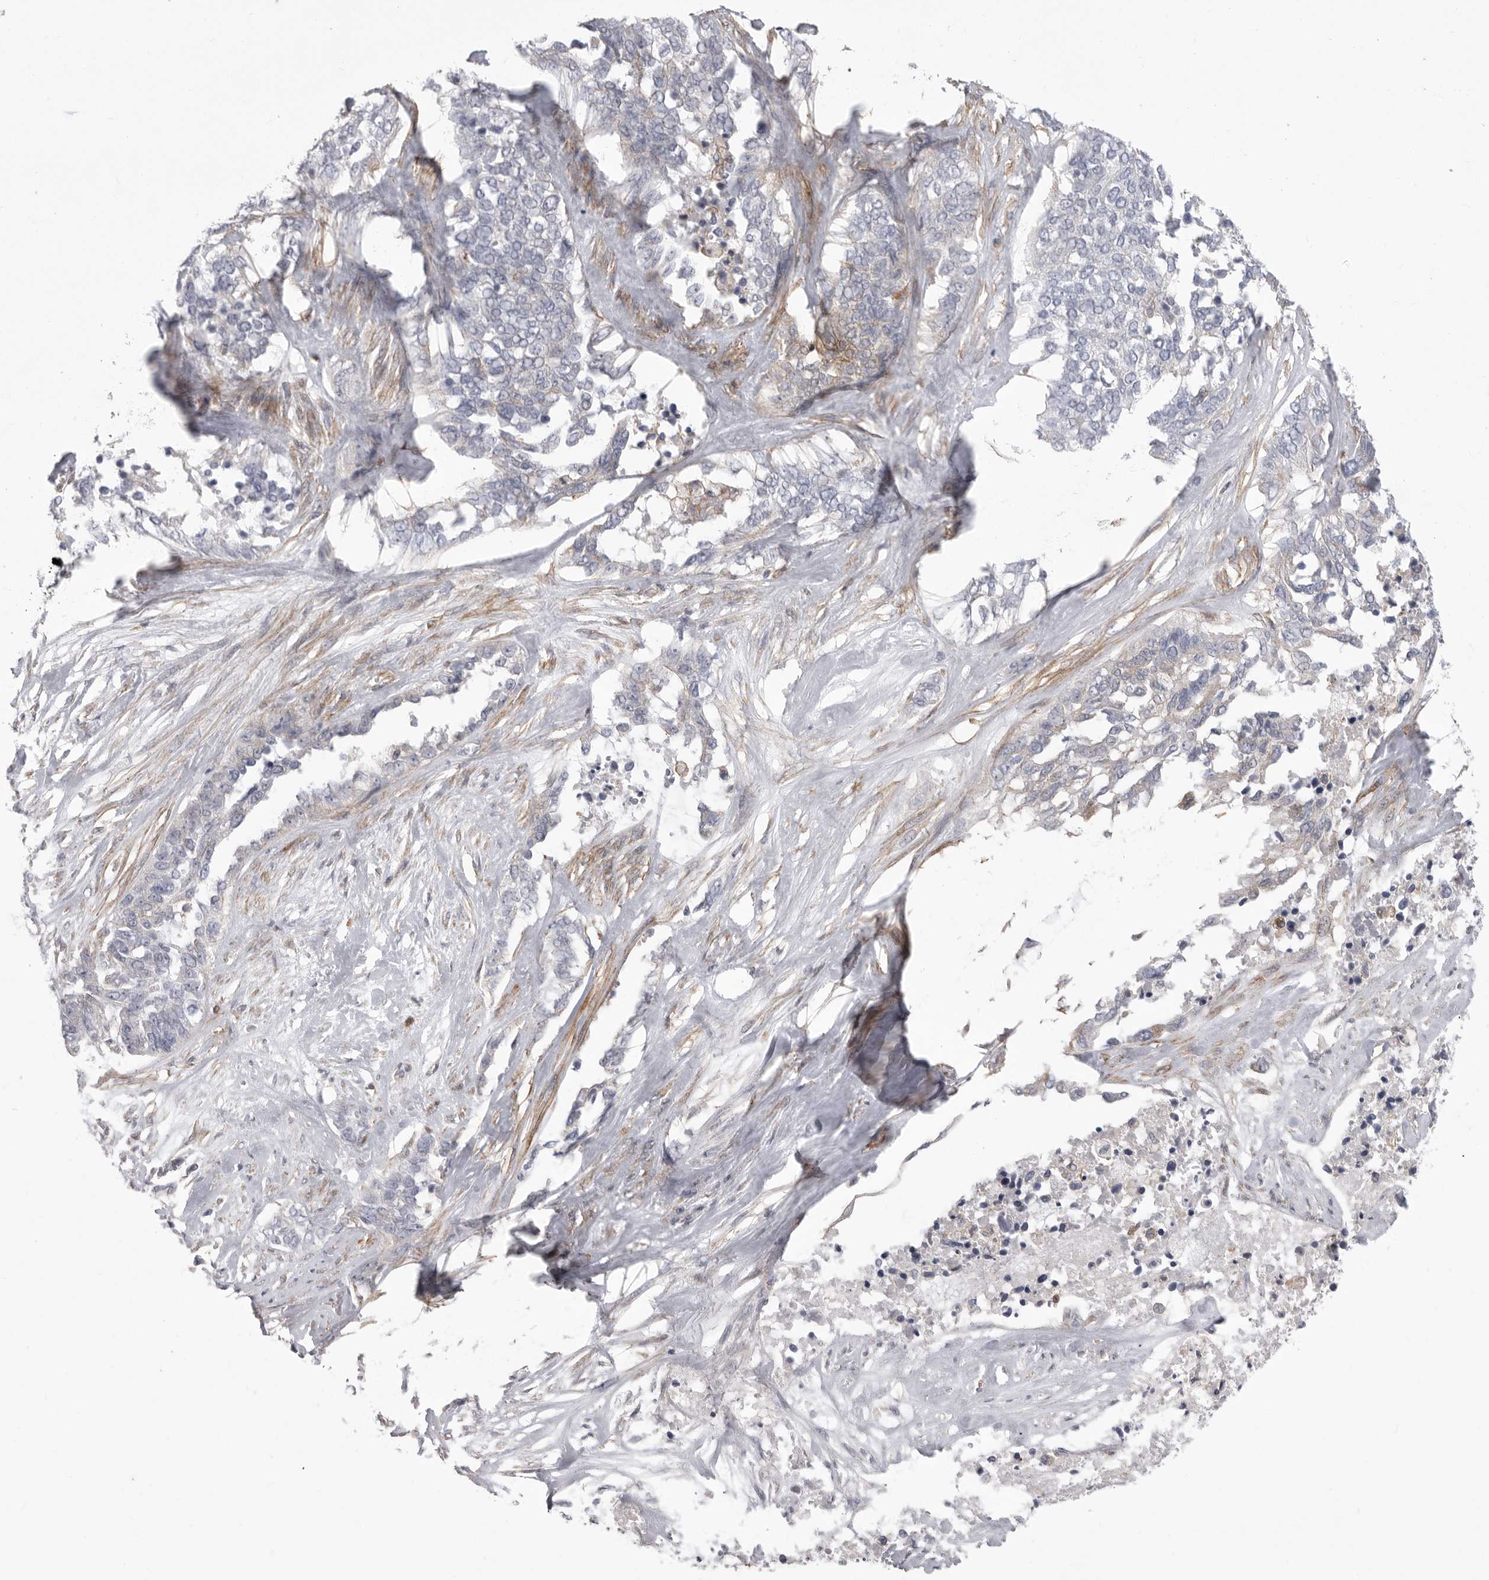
{"staining": {"intensity": "negative", "quantity": "none", "location": "none"}, "tissue": "ovarian cancer", "cell_type": "Tumor cells", "image_type": "cancer", "snomed": [{"axis": "morphology", "description": "Cystadenocarcinoma, serous, NOS"}, {"axis": "topography", "description": "Ovary"}], "caption": "Histopathology image shows no significant protein positivity in tumor cells of ovarian cancer.", "gene": "SIGLEC10", "patient": {"sex": "female", "age": 44}}